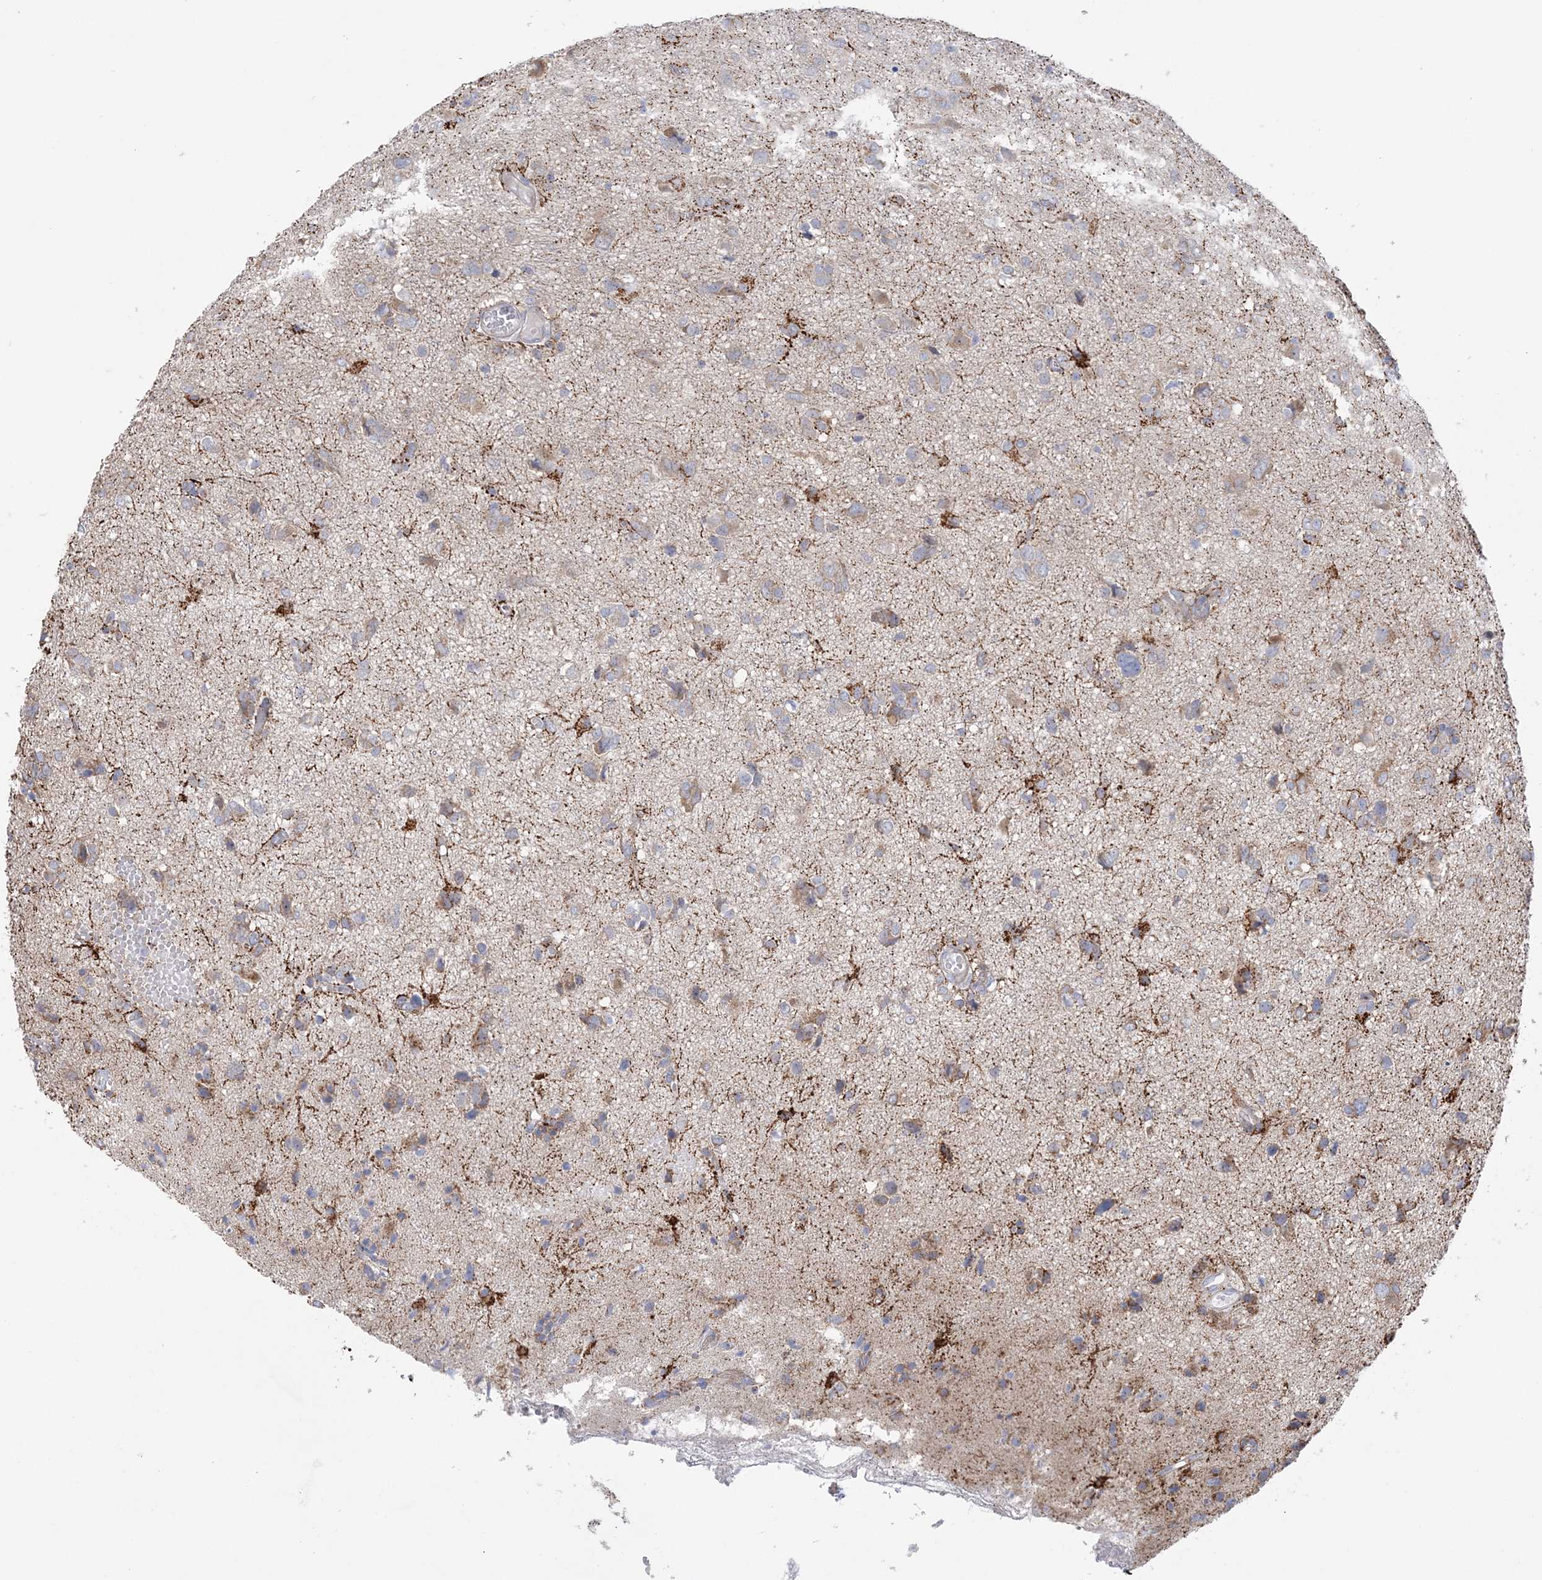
{"staining": {"intensity": "weak", "quantity": "25%-75%", "location": "cytoplasmic/membranous"}, "tissue": "glioma", "cell_type": "Tumor cells", "image_type": "cancer", "snomed": [{"axis": "morphology", "description": "Glioma, malignant, High grade"}, {"axis": "topography", "description": "Brain"}], "caption": "Immunohistochemical staining of human malignant glioma (high-grade) demonstrates weak cytoplasmic/membranous protein positivity in about 25%-75% of tumor cells. (DAB = brown stain, brightfield microscopy at high magnification).", "gene": "MMADHC", "patient": {"sex": "female", "age": 59}}